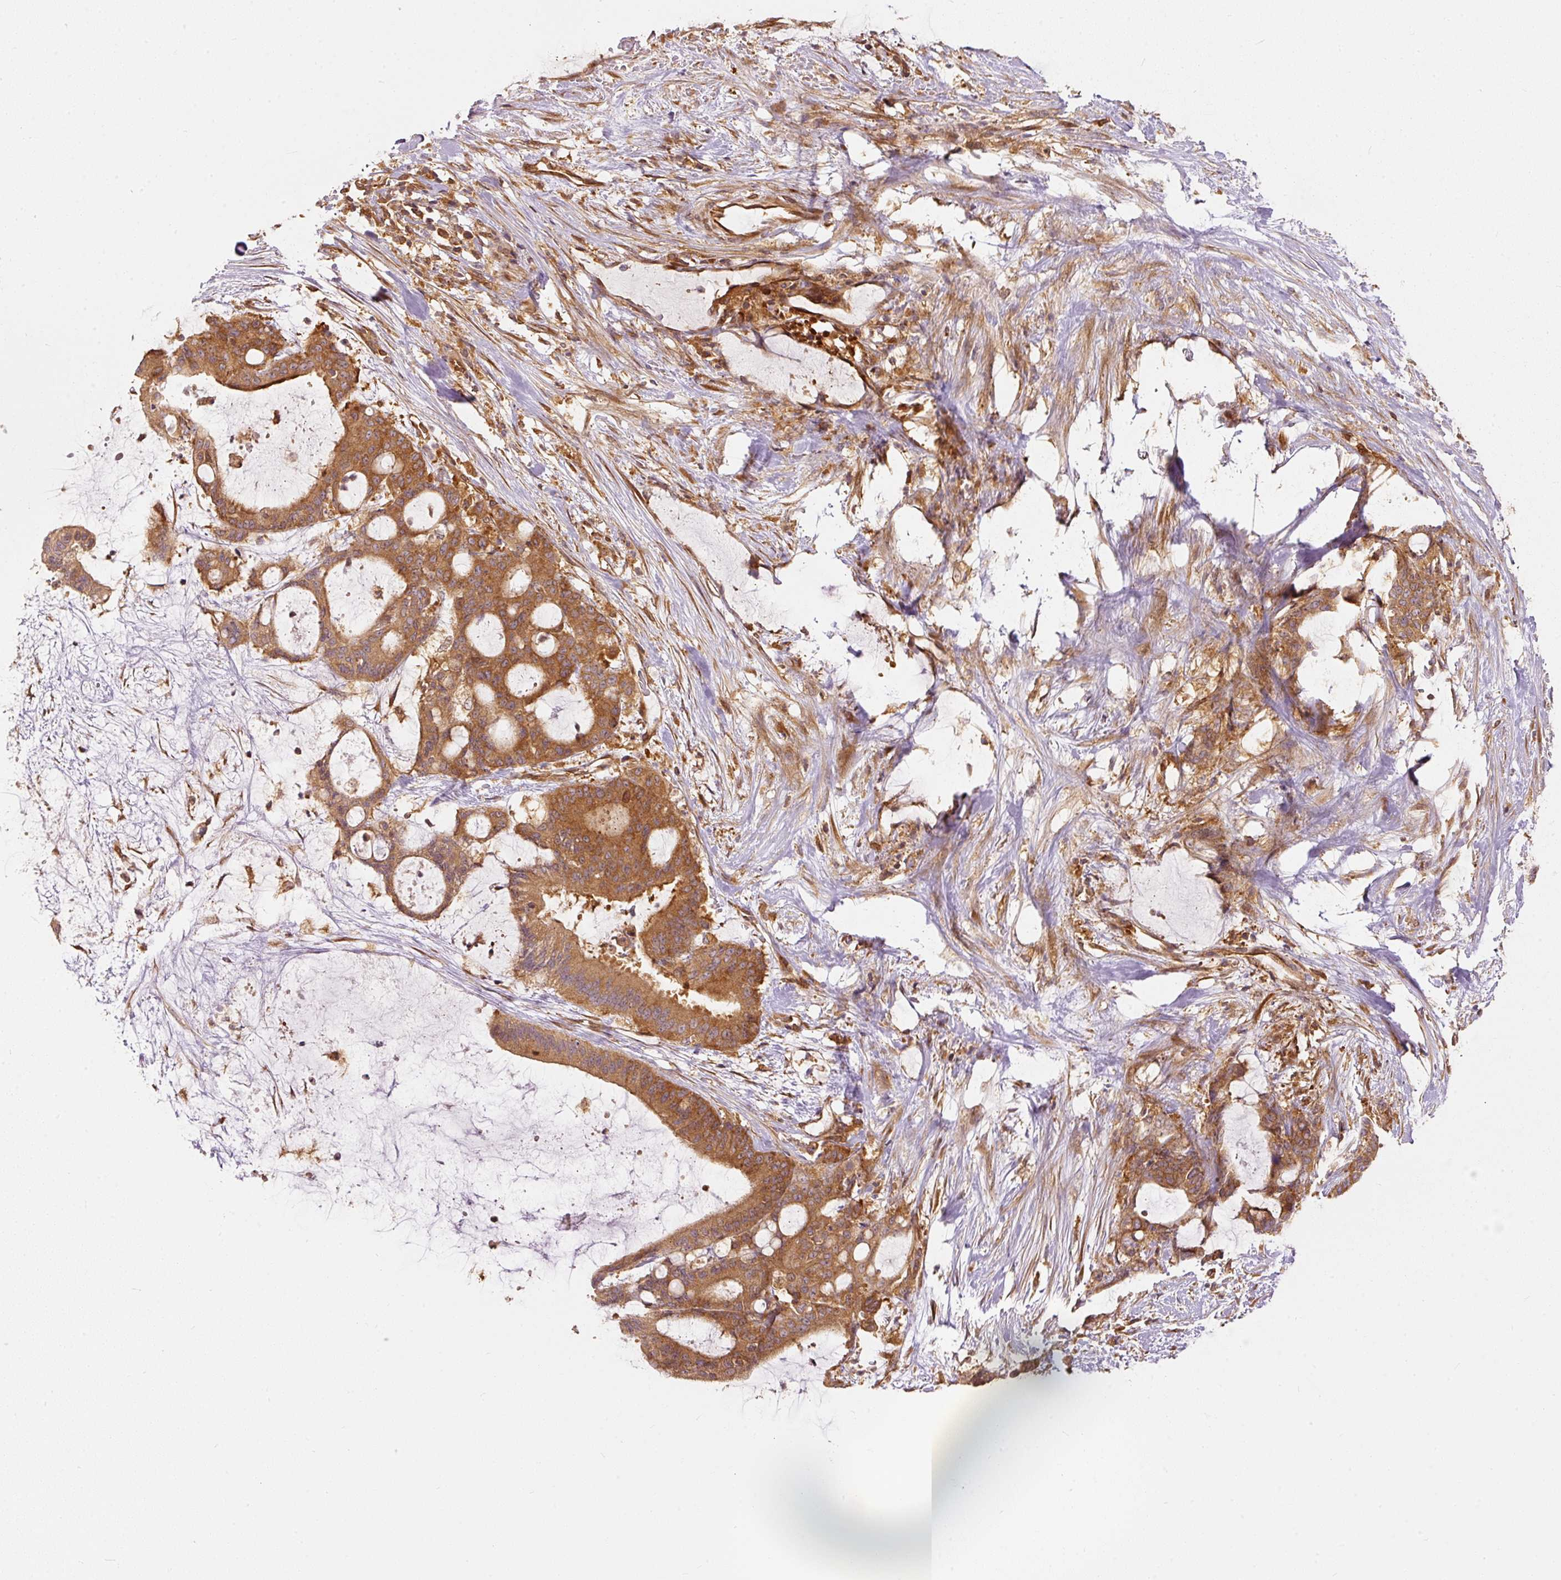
{"staining": {"intensity": "moderate", "quantity": ">75%", "location": "cytoplasmic/membranous"}, "tissue": "liver cancer", "cell_type": "Tumor cells", "image_type": "cancer", "snomed": [{"axis": "morphology", "description": "Normal tissue, NOS"}, {"axis": "morphology", "description": "Cholangiocarcinoma"}, {"axis": "topography", "description": "Liver"}, {"axis": "topography", "description": "Peripheral nerve tissue"}], "caption": "Immunohistochemical staining of cholangiocarcinoma (liver) demonstrates moderate cytoplasmic/membranous protein expression in approximately >75% of tumor cells.", "gene": "EIF3B", "patient": {"sex": "female", "age": 73}}